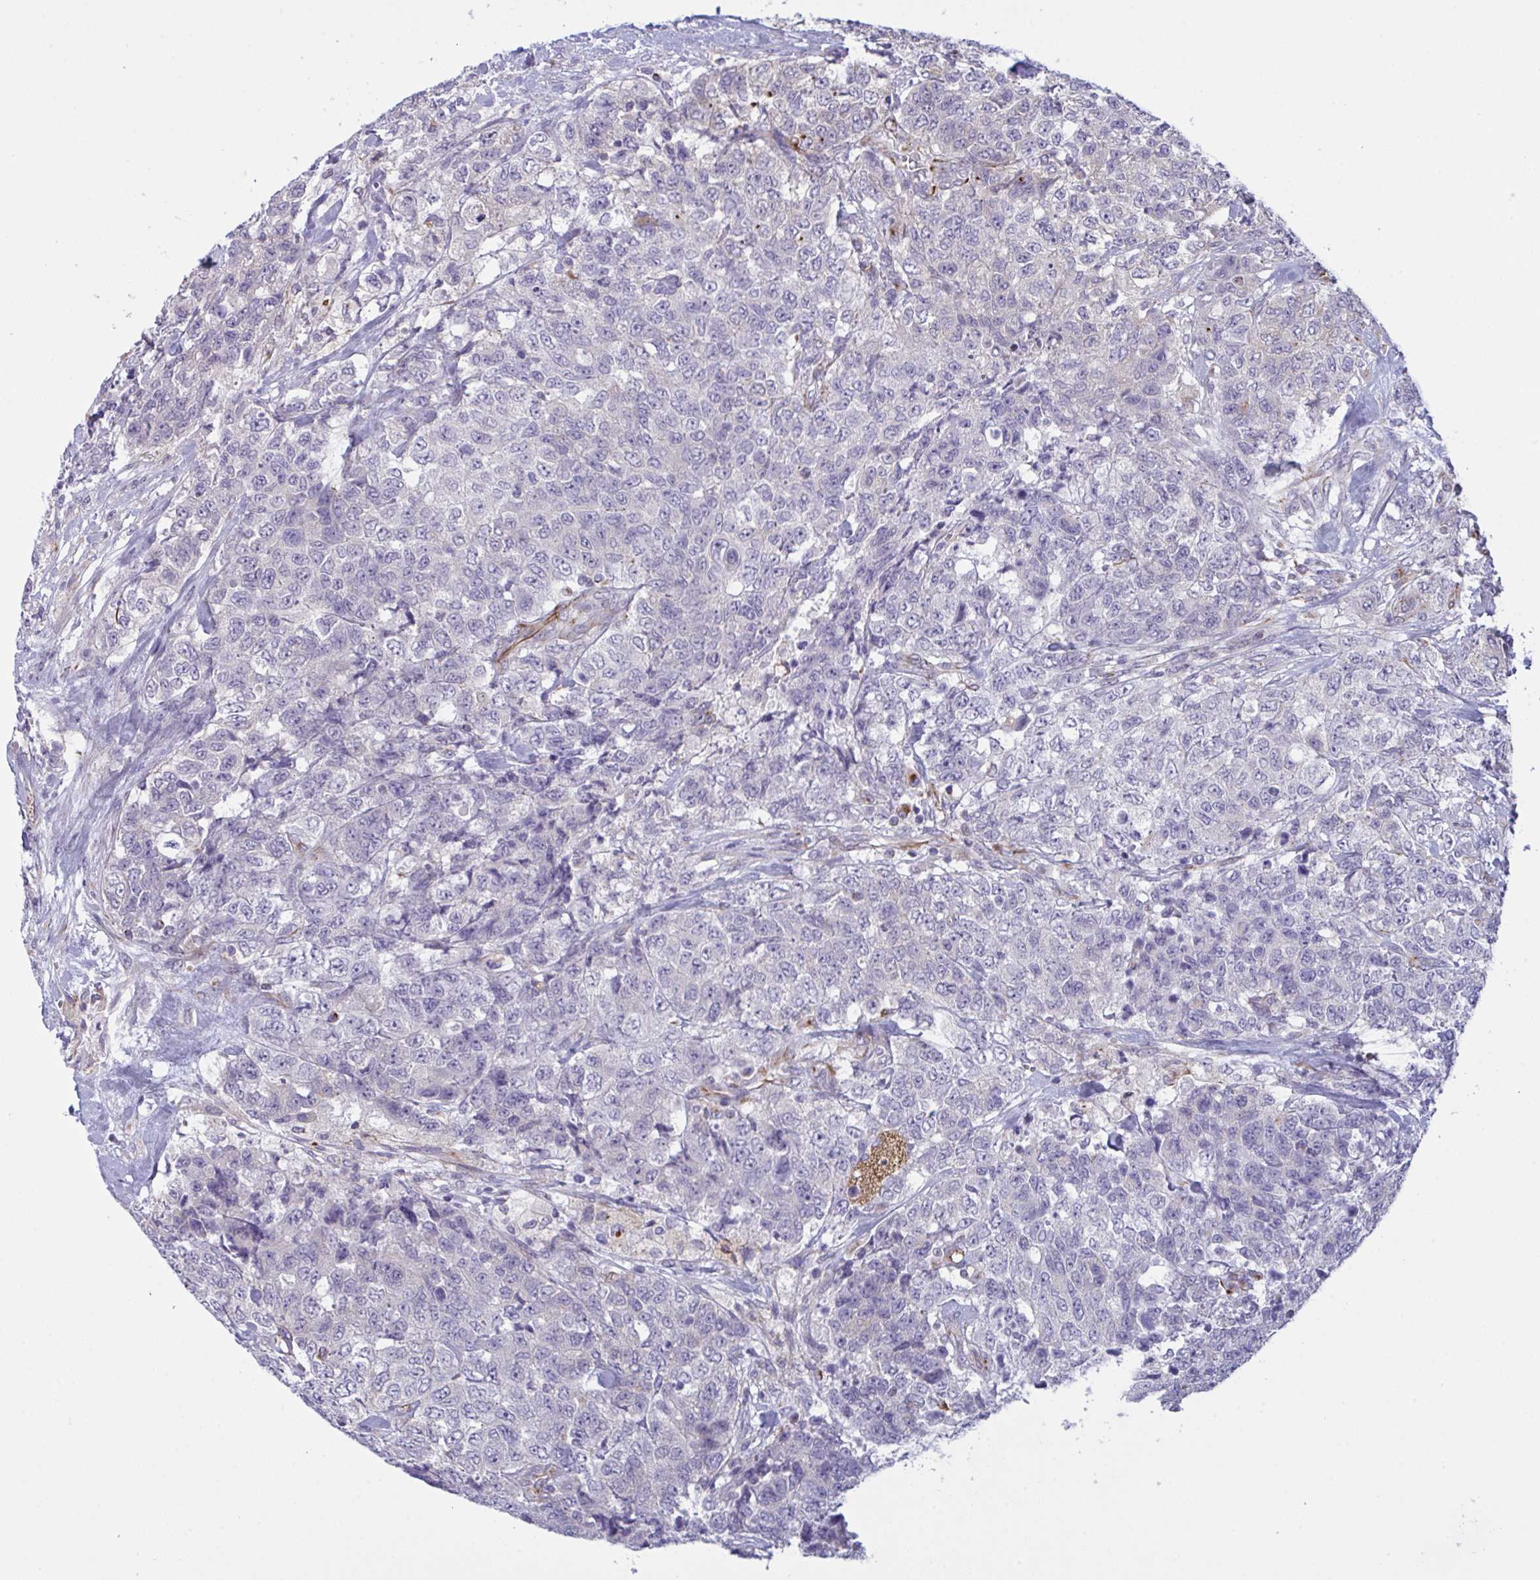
{"staining": {"intensity": "negative", "quantity": "none", "location": "none"}, "tissue": "urothelial cancer", "cell_type": "Tumor cells", "image_type": "cancer", "snomed": [{"axis": "morphology", "description": "Urothelial carcinoma, High grade"}, {"axis": "topography", "description": "Urinary bladder"}], "caption": "IHC image of urothelial cancer stained for a protein (brown), which shows no staining in tumor cells.", "gene": "DCBLD1", "patient": {"sex": "female", "age": 78}}